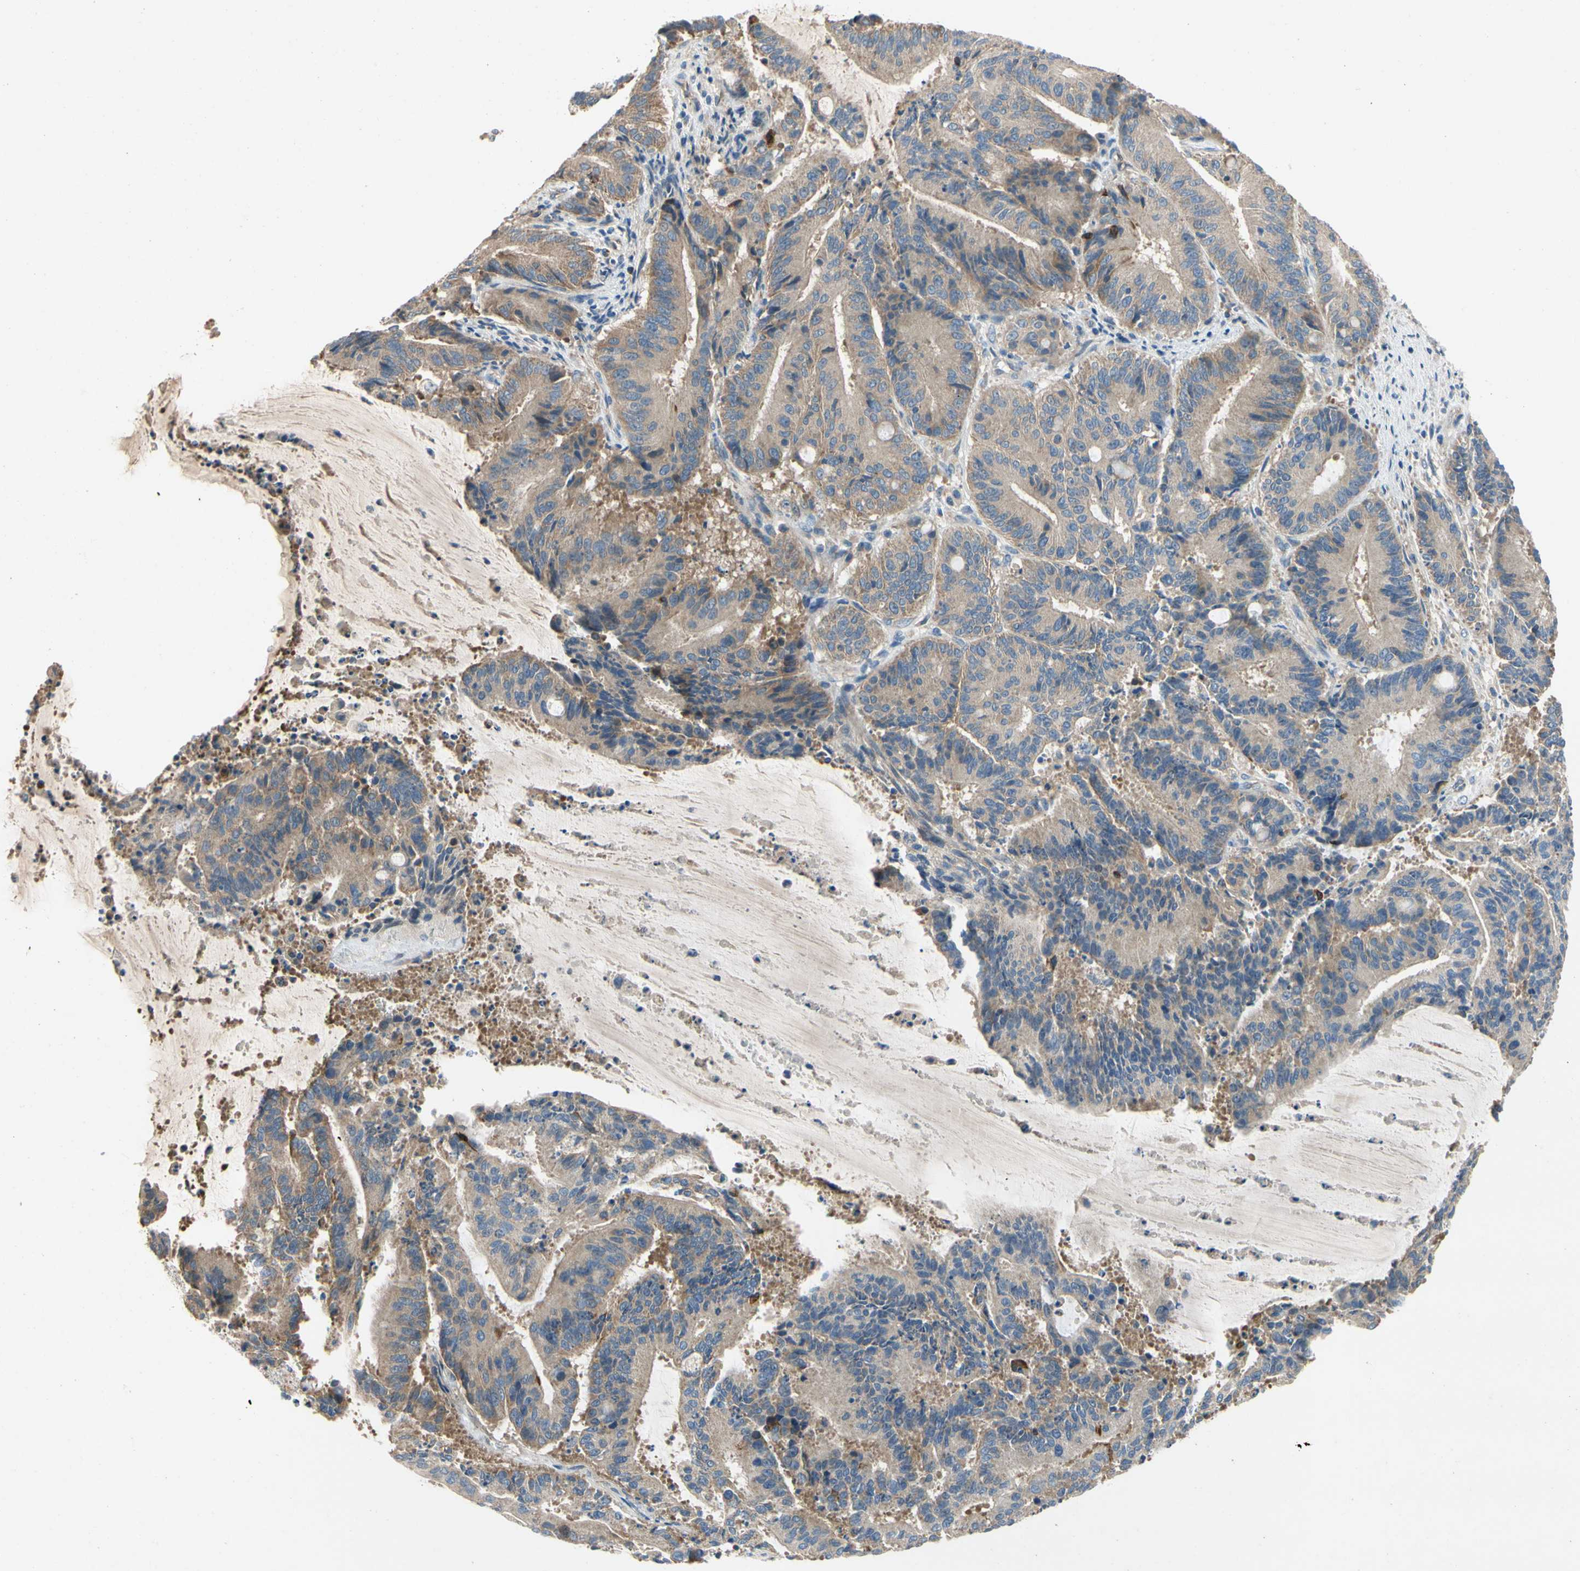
{"staining": {"intensity": "moderate", "quantity": ">75%", "location": "cytoplasmic/membranous"}, "tissue": "liver cancer", "cell_type": "Tumor cells", "image_type": "cancer", "snomed": [{"axis": "morphology", "description": "Cholangiocarcinoma"}, {"axis": "topography", "description": "Liver"}], "caption": "Moderate cytoplasmic/membranous expression for a protein is present in approximately >75% of tumor cells of liver cancer using immunohistochemistry (IHC).", "gene": "KLHDC8B", "patient": {"sex": "female", "age": 73}}